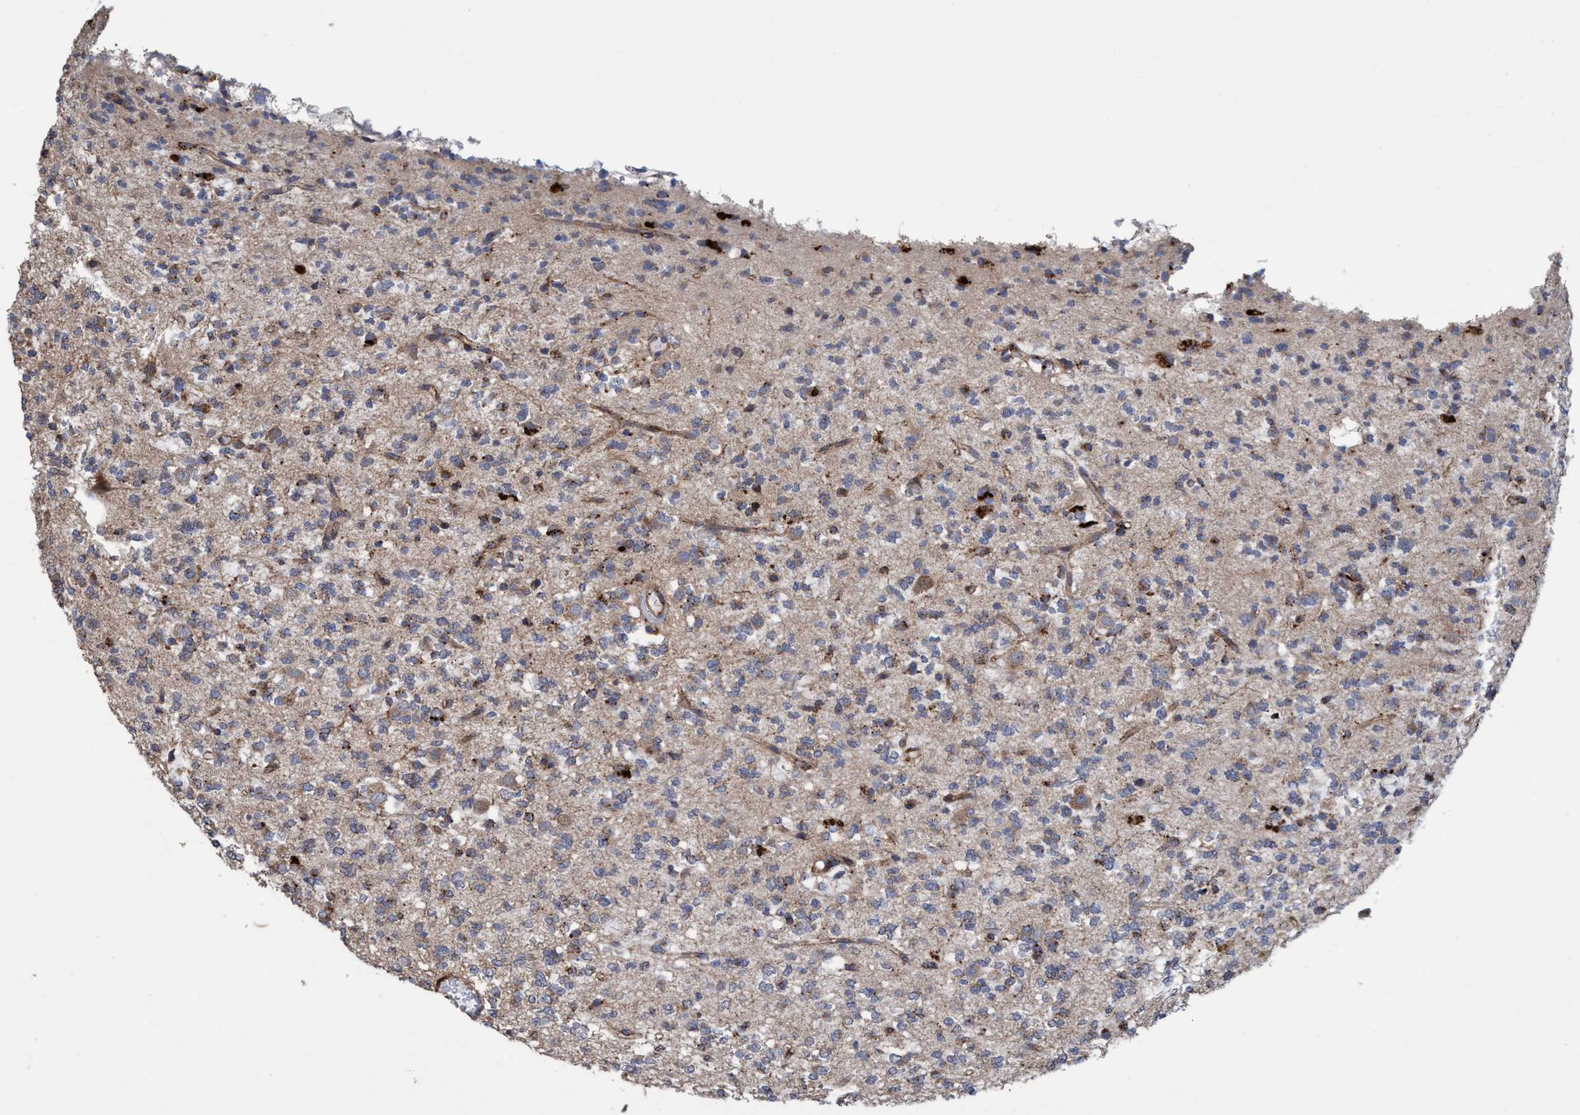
{"staining": {"intensity": "negative", "quantity": "none", "location": "none"}, "tissue": "glioma", "cell_type": "Tumor cells", "image_type": "cancer", "snomed": [{"axis": "morphology", "description": "Glioma, malignant, Low grade"}, {"axis": "topography", "description": "Brain"}], "caption": "This is an IHC histopathology image of human glioma. There is no expression in tumor cells.", "gene": "BBS9", "patient": {"sex": "male", "age": 38}}